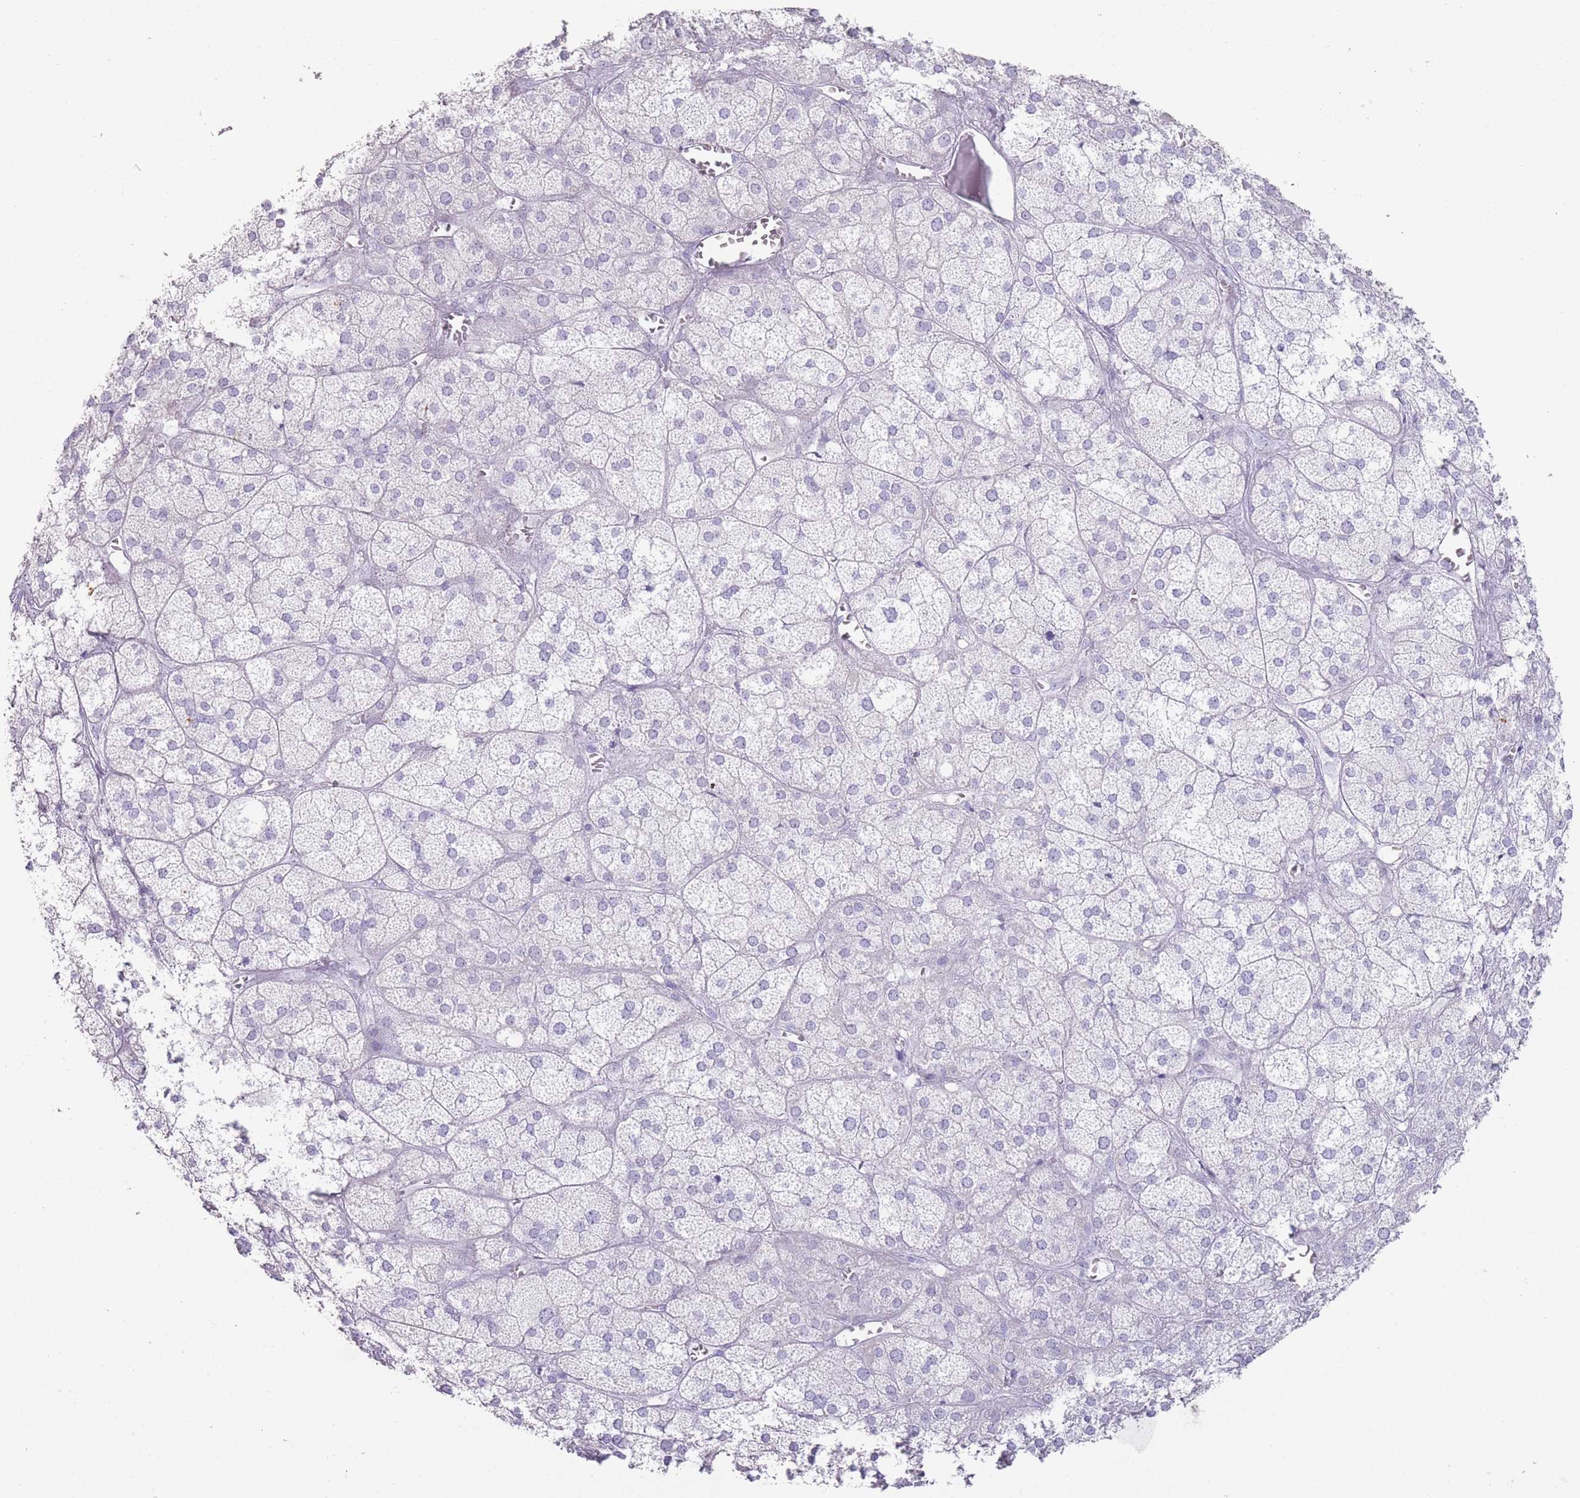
{"staining": {"intensity": "negative", "quantity": "none", "location": "none"}, "tissue": "adrenal gland", "cell_type": "Glandular cells", "image_type": "normal", "snomed": [{"axis": "morphology", "description": "Normal tissue, NOS"}, {"axis": "topography", "description": "Adrenal gland"}], "caption": "This histopathology image is of benign adrenal gland stained with IHC to label a protein in brown with the nuclei are counter-stained blue. There is no positivity in glandular cells.", "gene": "RHBG", "patient": {"sex": "female", "age": 61}}